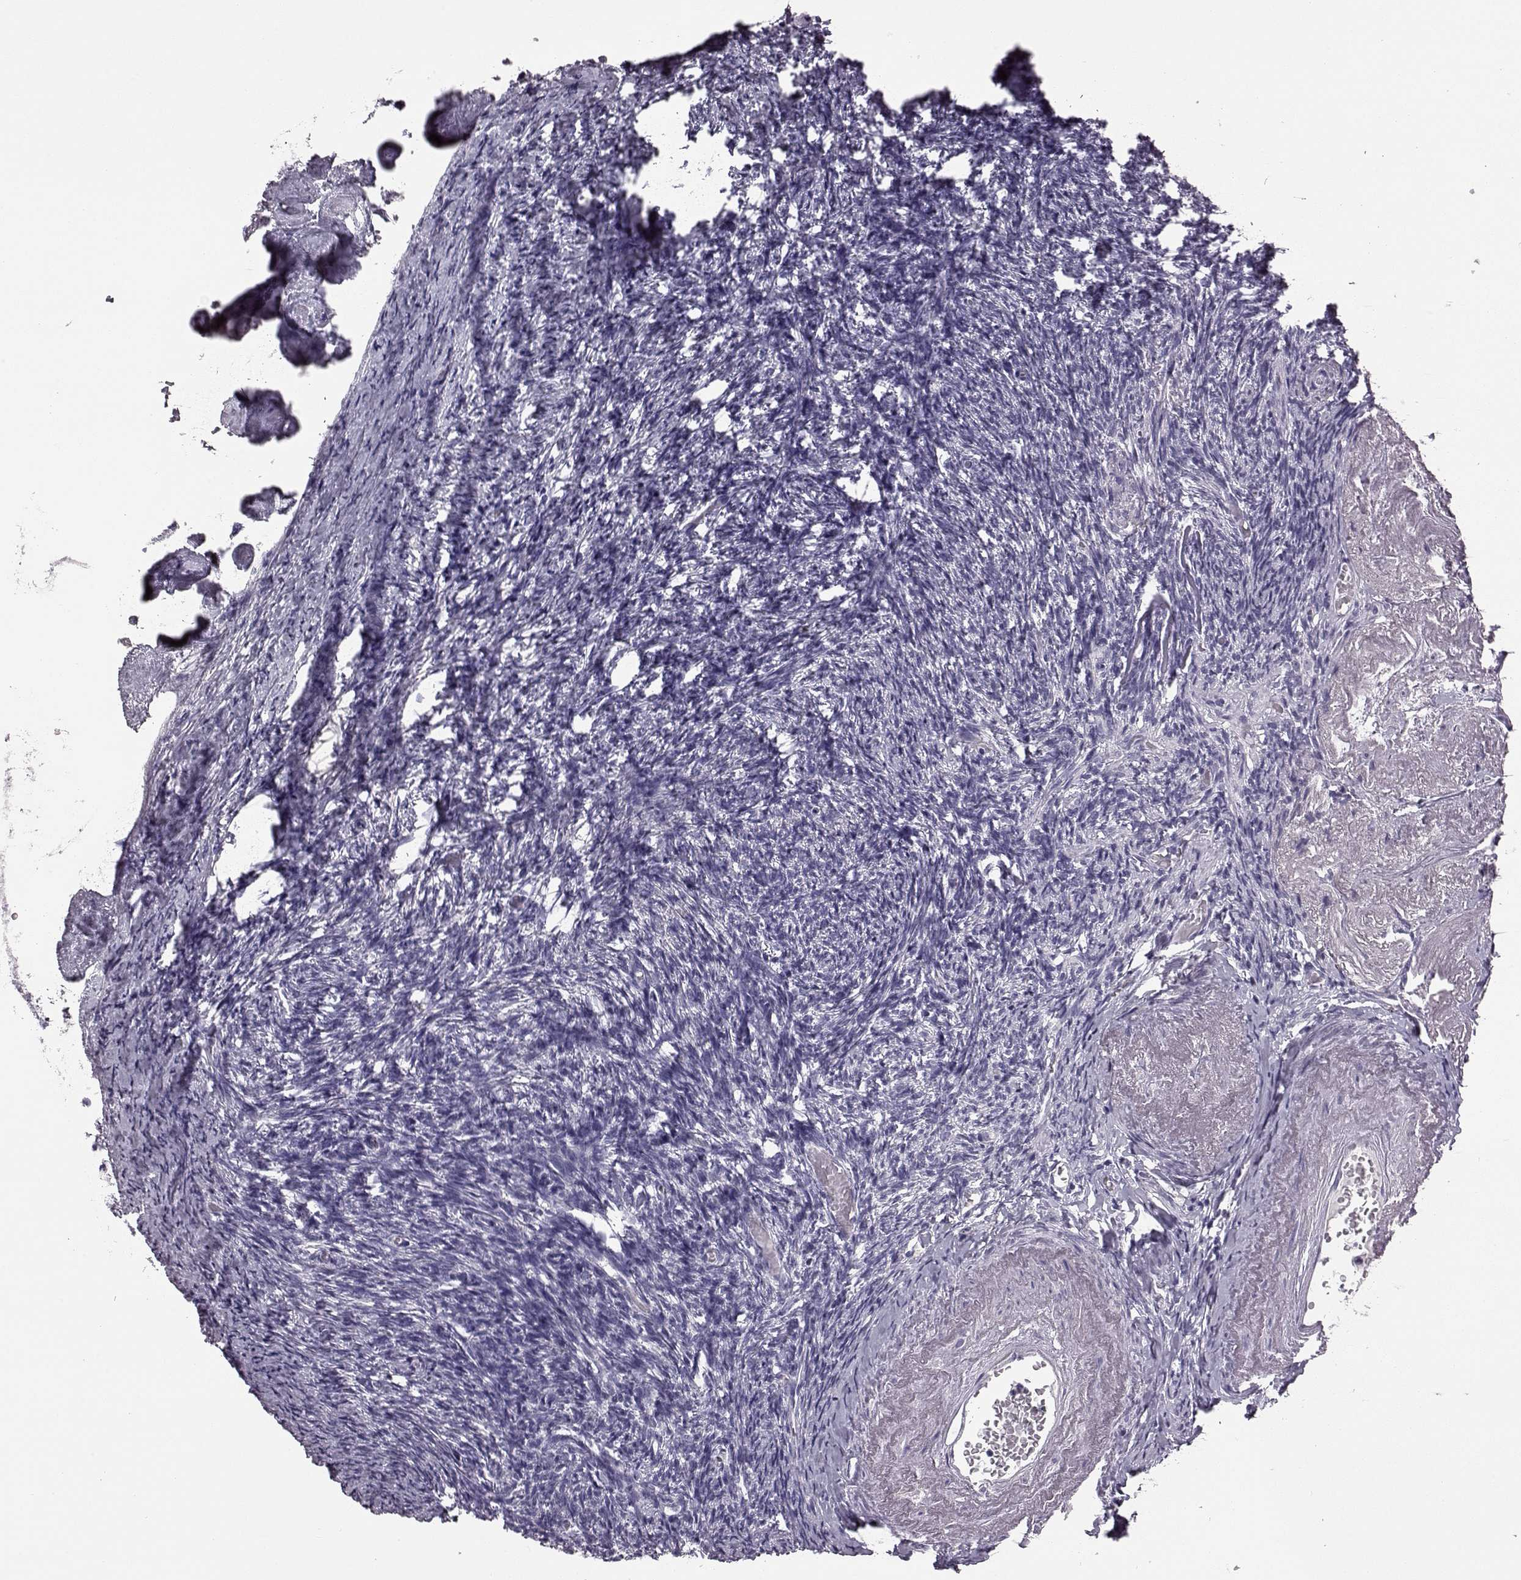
{"staining": {"intensity": "negative", "quantity": "none", "location": "none"}, "tissue": "ovary", "cell_type": "Ovarian stroma cells", "image_type": "normal", "snomed": [{"axis": "morphology", "description": "Normal tissue, NOS"}, {"axis": "topography", "description": "Ovary"}], "caption": "Immunohistochemistry (IHC) image of normal ovary: ovary stained with DAB (3,3'-diaminobenzidine) demonstrates no significant protein staining in ovarian stroma cells.", "gene": "AIPL1", "patient": {"sex": "female", "age": 72}}